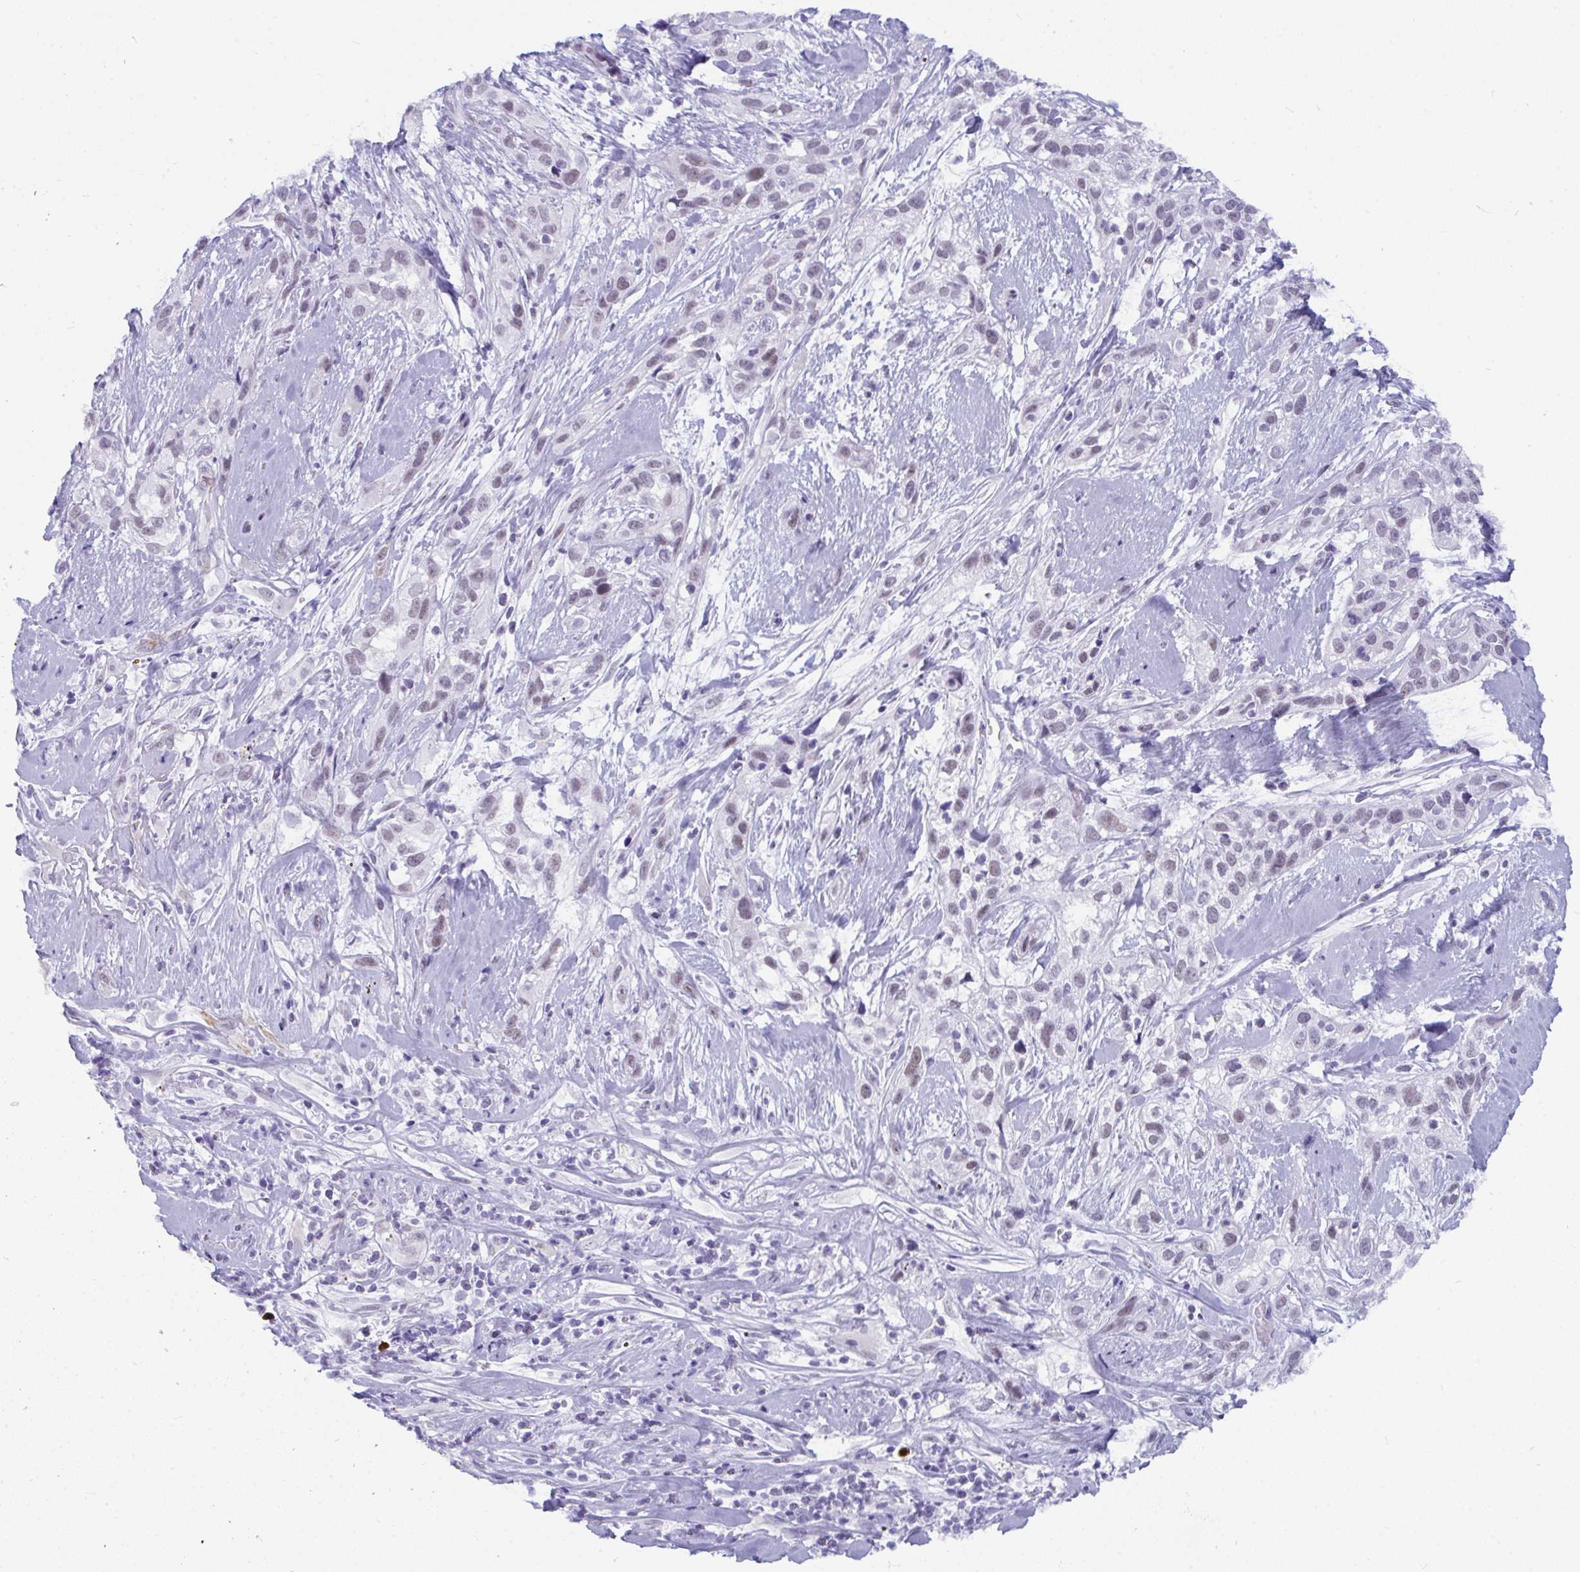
{"staining": {"intensity": "weak", "quantity": "25%-75%", "location": "nuclear"}, "tissue": "skin cancer", "cell_type": "Tumor cells", "image_type": "cancer", "snomed": [{"axis": "morphology", "description": "Squamous cell carcinoma, NOS"}, {"axis": "topography", "description": "Skin"}], "caption": "This photomicrograph displays skin cancer (squamous cell carcinoma) stained with immunohistochemistry (IHC) to label a protein in brown. The nuclear of tumor cells show weak positivity for the protein. Nuclei are counter-stained blue.", "gene": "CDK13", "patient": {"sex": "male", "age": 82}}